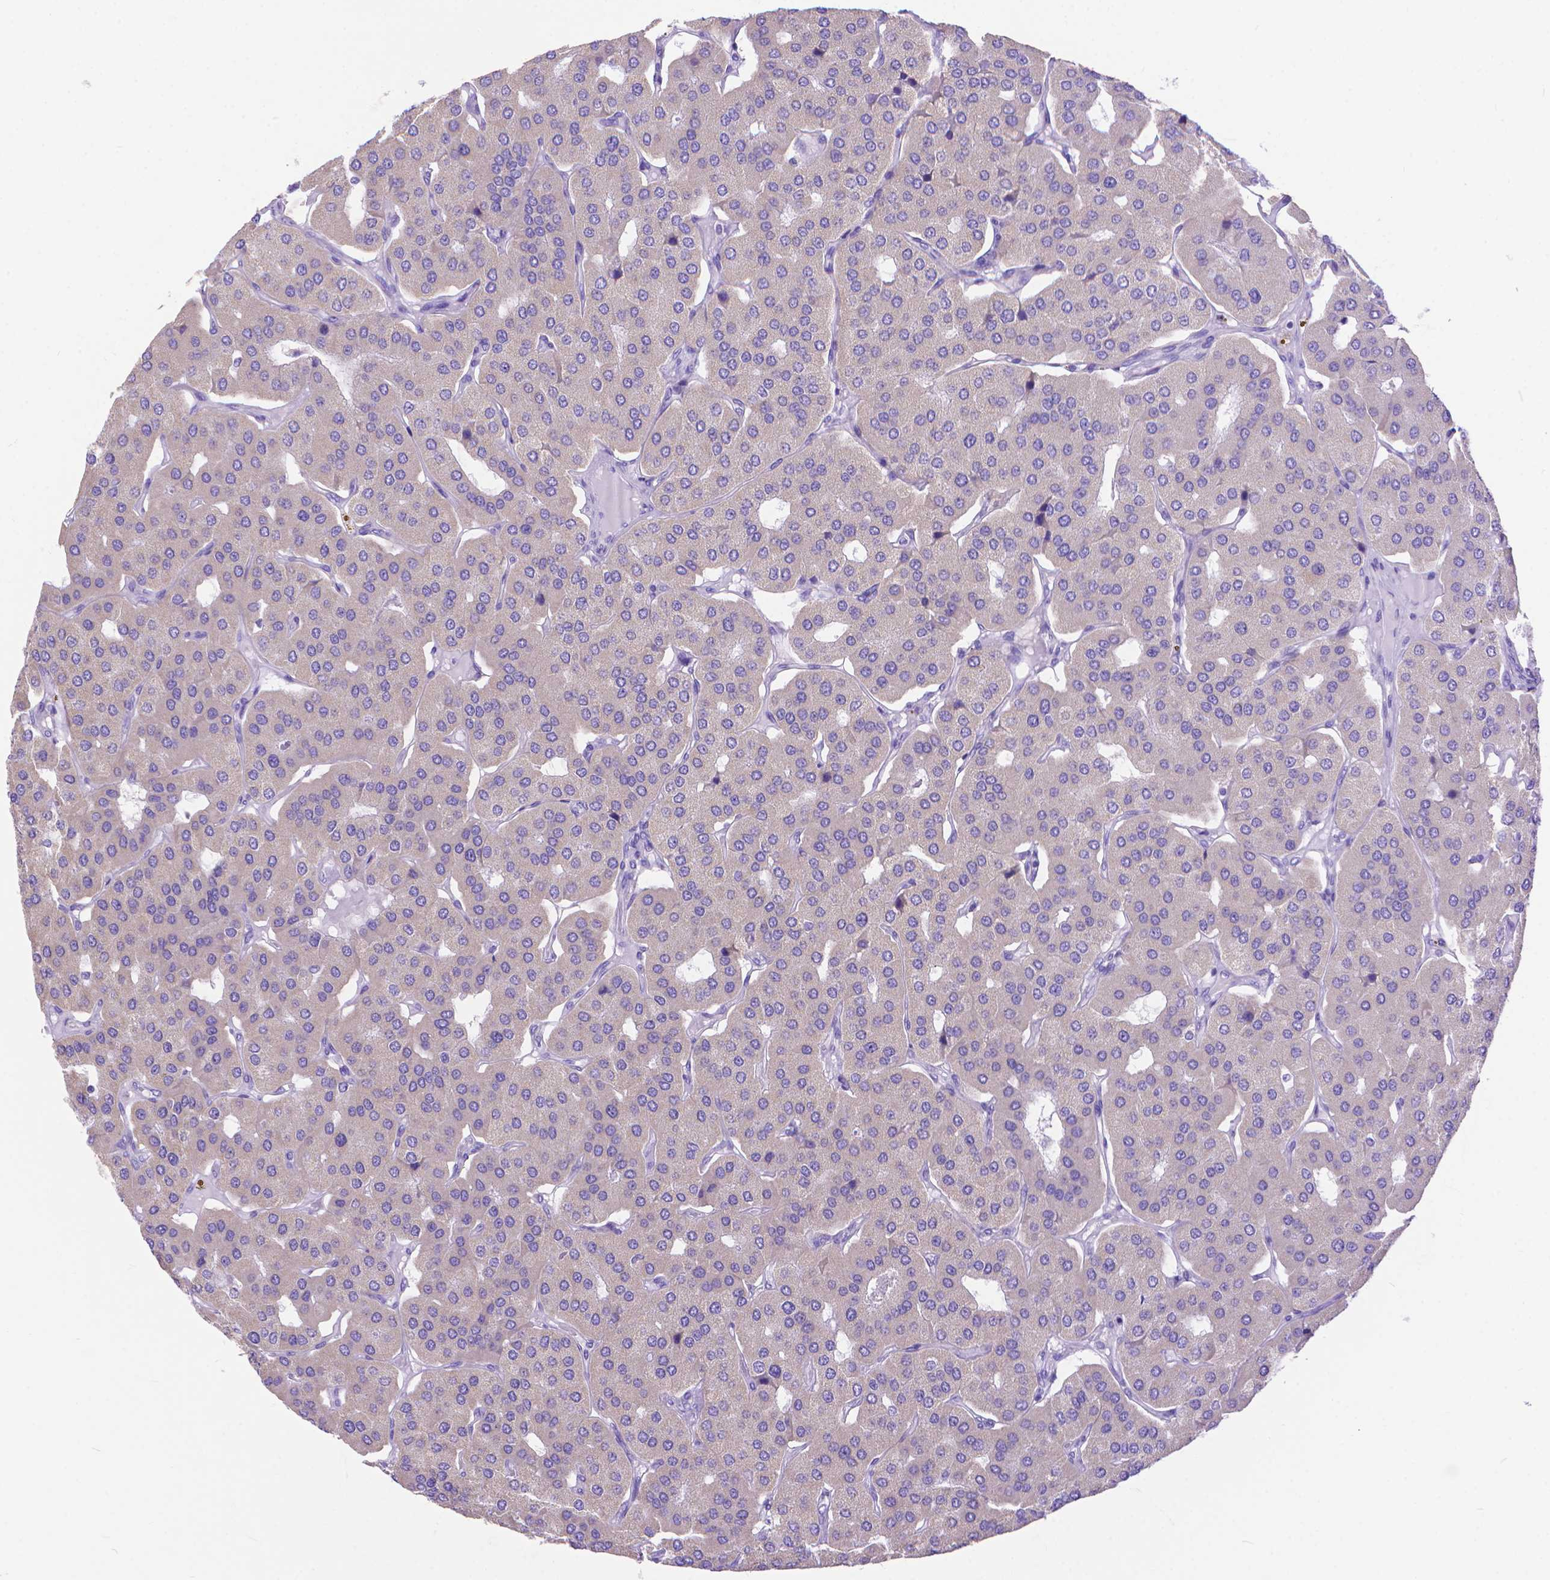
{"staining": {"intensity": "negative", "quantity": "none", "location": "none"}, "tissue": "parathyroid gland", "cell_type": "Glandular cells", "image_type": "normal", "snomed": [{"axis": "morphology", "description": "Normal tissue, NOS"}, {"axis": "morphology", "description": "Adenoma, NOS"}, {"axis": "topography", "description": "Parathyroid gland"}], "caption": "Immunohistochemistry (IHC) of normal human parathyroid gland displays no expression in glandular cells.", "gene": "DHRS2", "patient": {"sex": "female", "age": 86}}